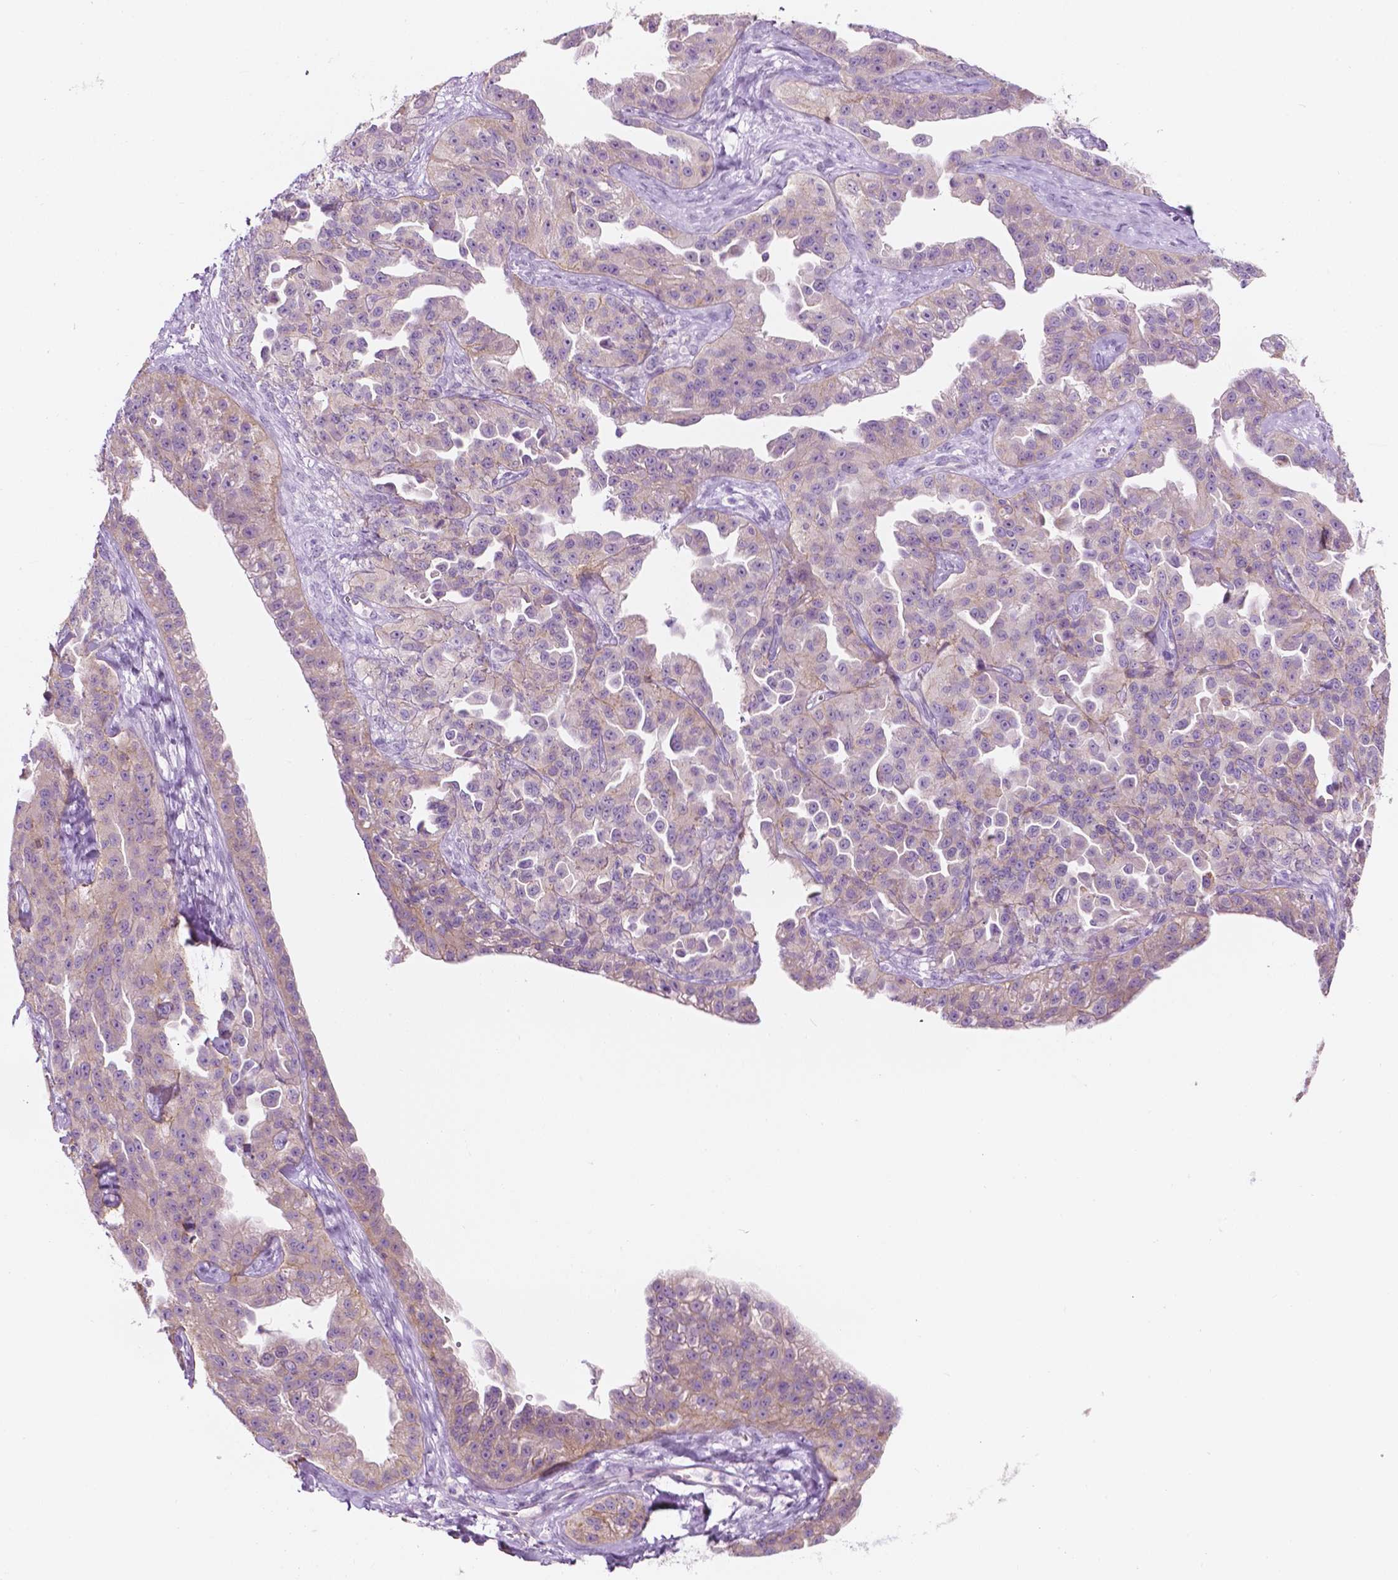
{"staining": {"intensity": "negative", "quantity": "none", "location": "none"}, "tissue": "ovarian cancer", "cell_type": "Tumor cells", "image_type": "cancer", "snomed": [{"axis": "morphology", "description": "Cystadenocarcinoma, serous, NOS"}, {"axis": "topography", "description": "Ovary"}], "caption": "High magnification brightfield microscopy of ovarian cancer stained with DAB (brown) and counterstained with hematoxylin (blue): tumor cells show no significant staining.", "gene": "NOS1AP", "patient": {"sex": "female", "age": 75}}